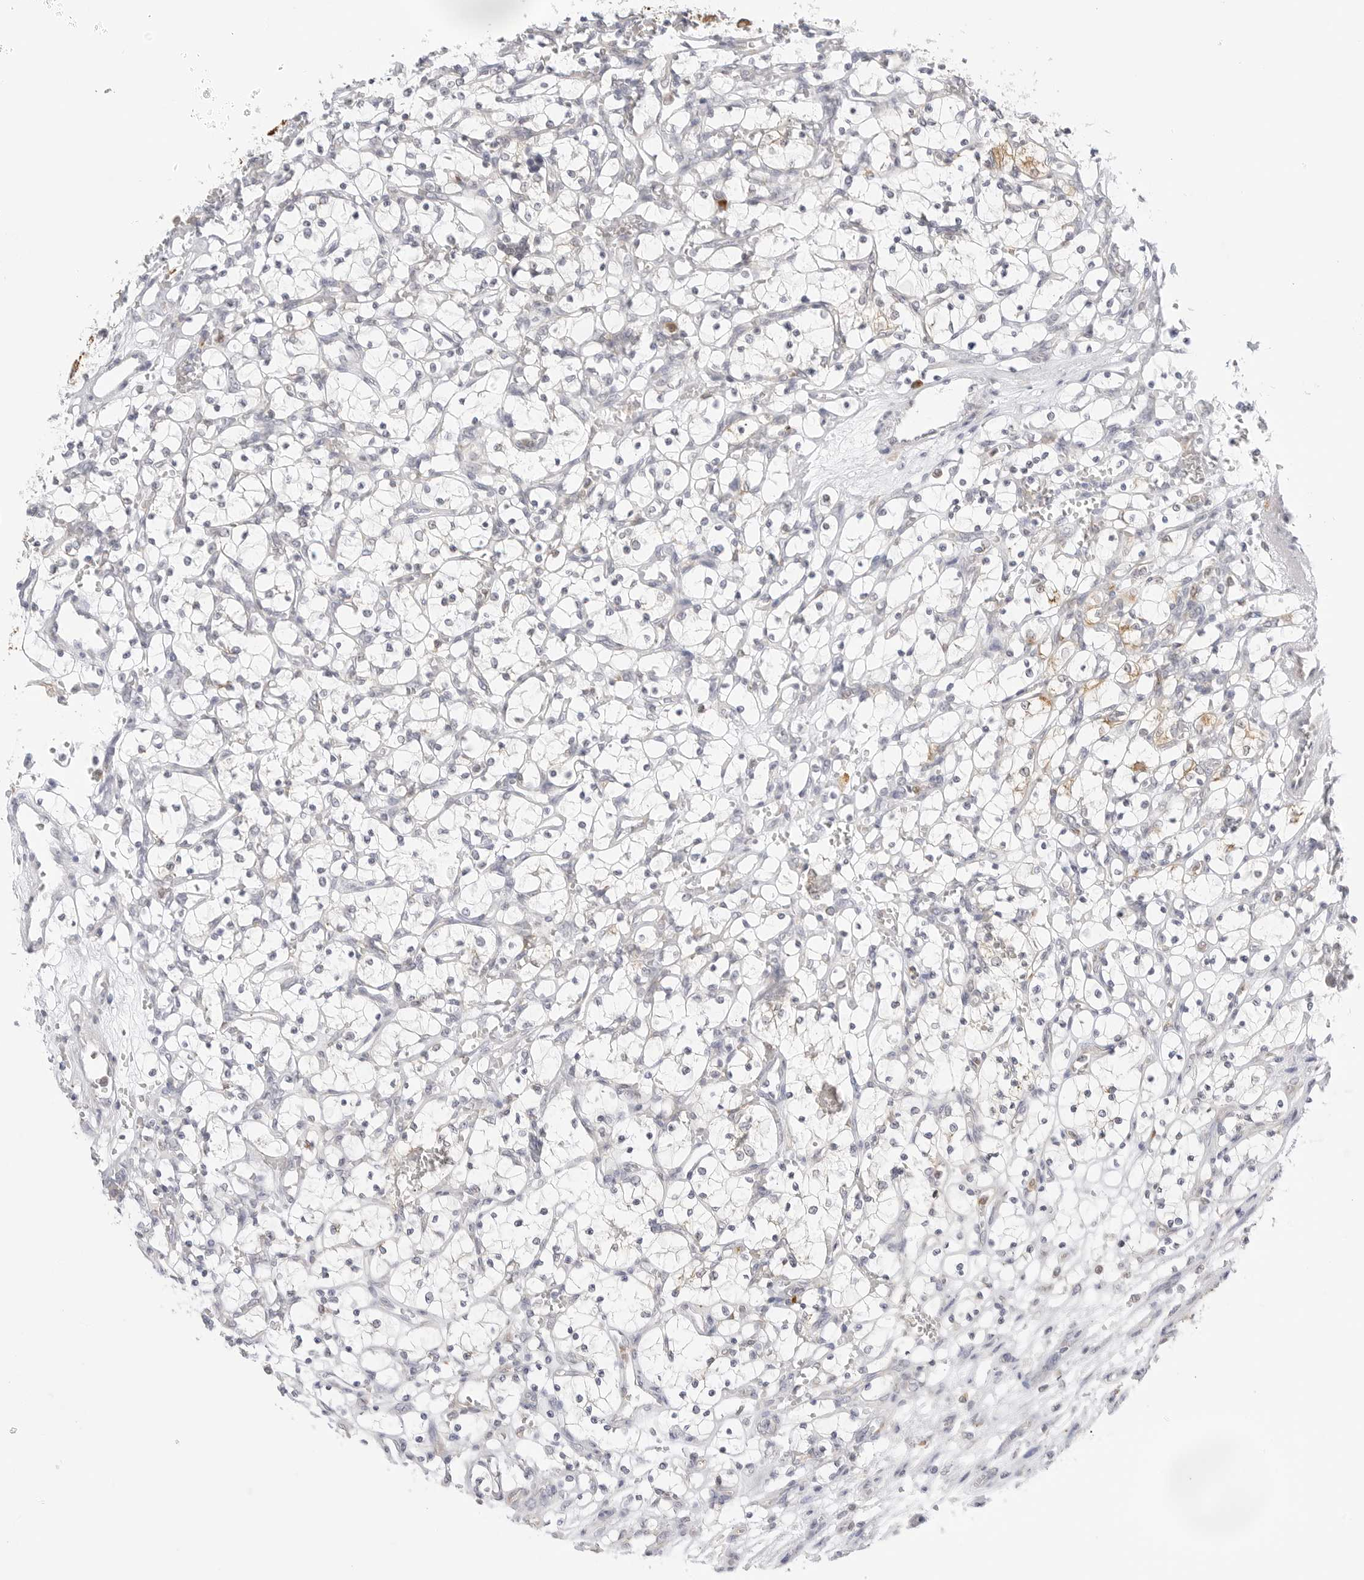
{"staining": {"intensity": "negative", "quantity": "none", "location": "none"}, "tissue": "renal cancer", "cell_type": "Tumor cells", "image_type": "cancer", "snomed": [{"axis": "morphology", "description": "Adenocarcinoma, NOS"}, {"axis": "topography", "description": "Kidney"}], "caption": "Immunohistochemistry (IHC) image of human adenocarcinoma (renal) stained for a protein (brown), which exhibits no staining in tumor cells.", "gene": "THEM4", "patient": {"sex": "female", "age": 69}}